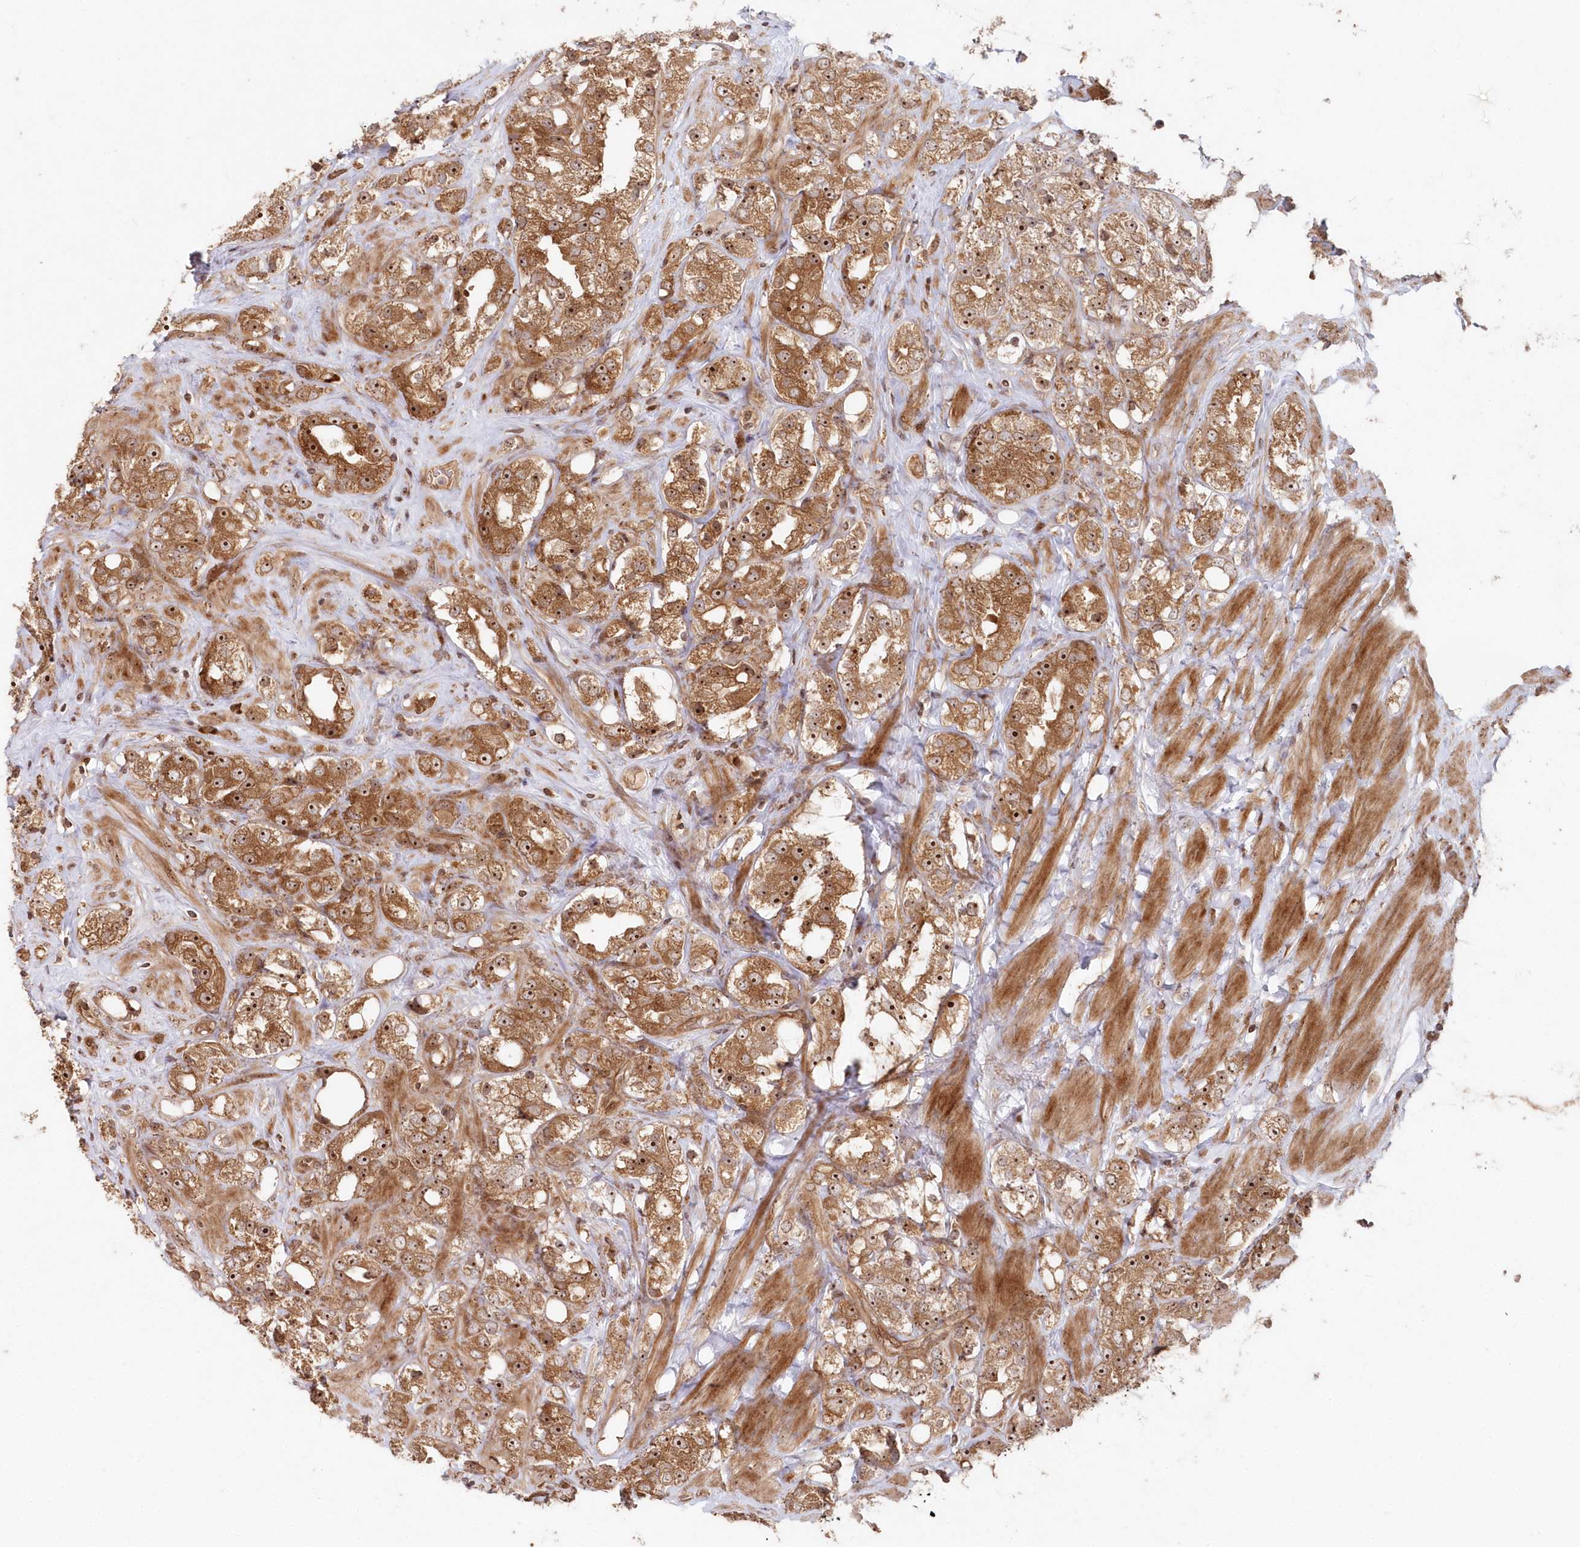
{"staining": {"intensity": "moderate", "quantity": ">75%", "location": "cytoplasmic/membranous,nuclear"}, "tissue": "prostate cancer", "cell_type": "Tumor cells", "image_type": "cancer", "snomed": [{"axis": "morphology", "description": "Adenocarcinoma, NOS"}, {"axis": "topography", "description": "Prostate"}], "caption": "IHC micrograph of human adenocarcinoma (prostate) stained for a protein (brown), which reveals medium levels of moderate cytoplasmic/membranous and nuclear expression in about >75% of tumor cells.", "gene": "SERINC1", "patient": {"sex": "male", "age": 79}}